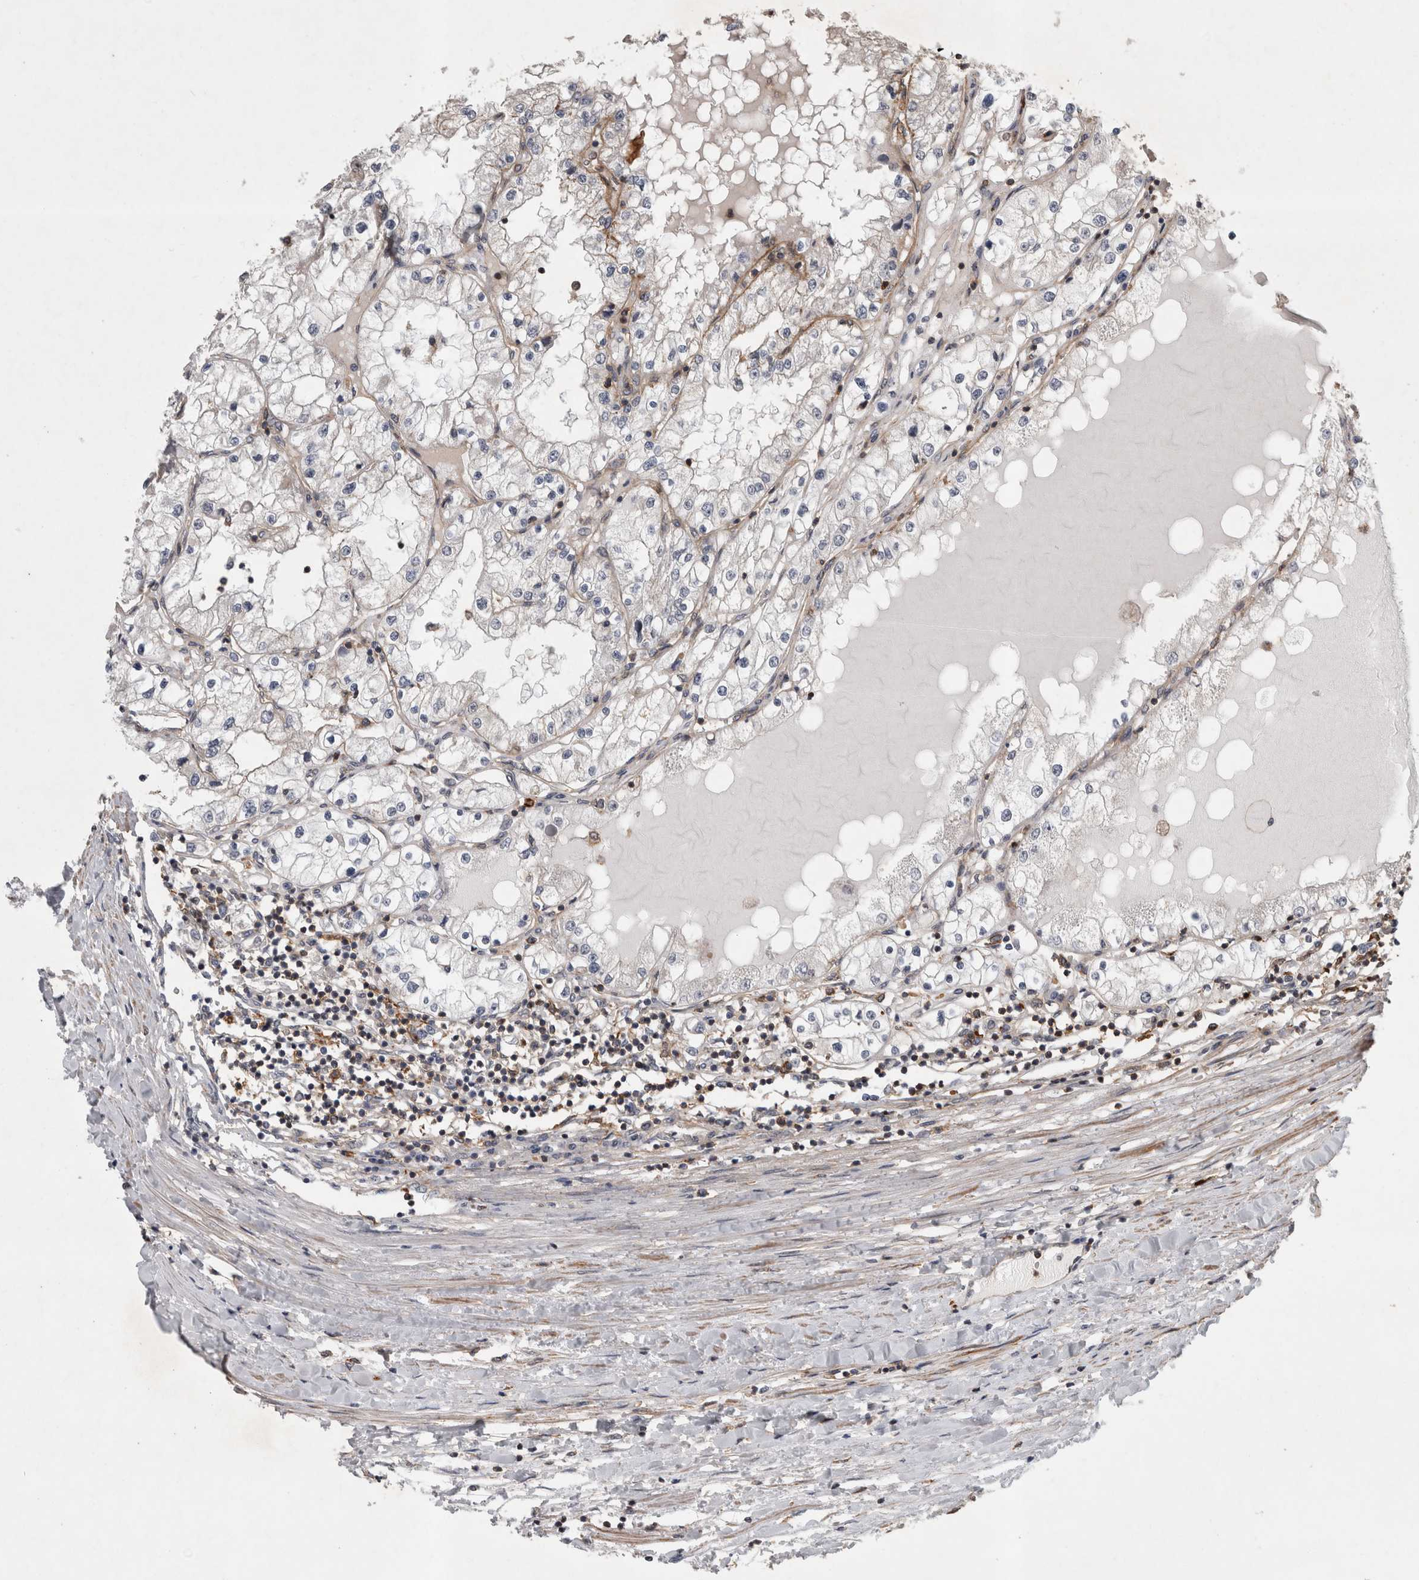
{"staining": {"intensity": "negative", "quantity": "none", "location": "none"}, "tissue": "renal cancer", "cell_type": "Tumor cells", "image_type": "cancer", "snomed": [{"axis": "morphology", "description": "Adenocarcinoma, NOS"}, {"axis": "topography", "description": "Kidney"}], "caption": "Renal cancer was stained to show a protein in brown. There is no significant positivity in tumor cells. (Stains: DAB (3,3'-diaminobenzidine) IHC with hematoxylin counter stain, Microscopy: brightfield microscopy at high magnification).", "gene": "SPATA48", "patient": {"sex": "male", "age": 68}}